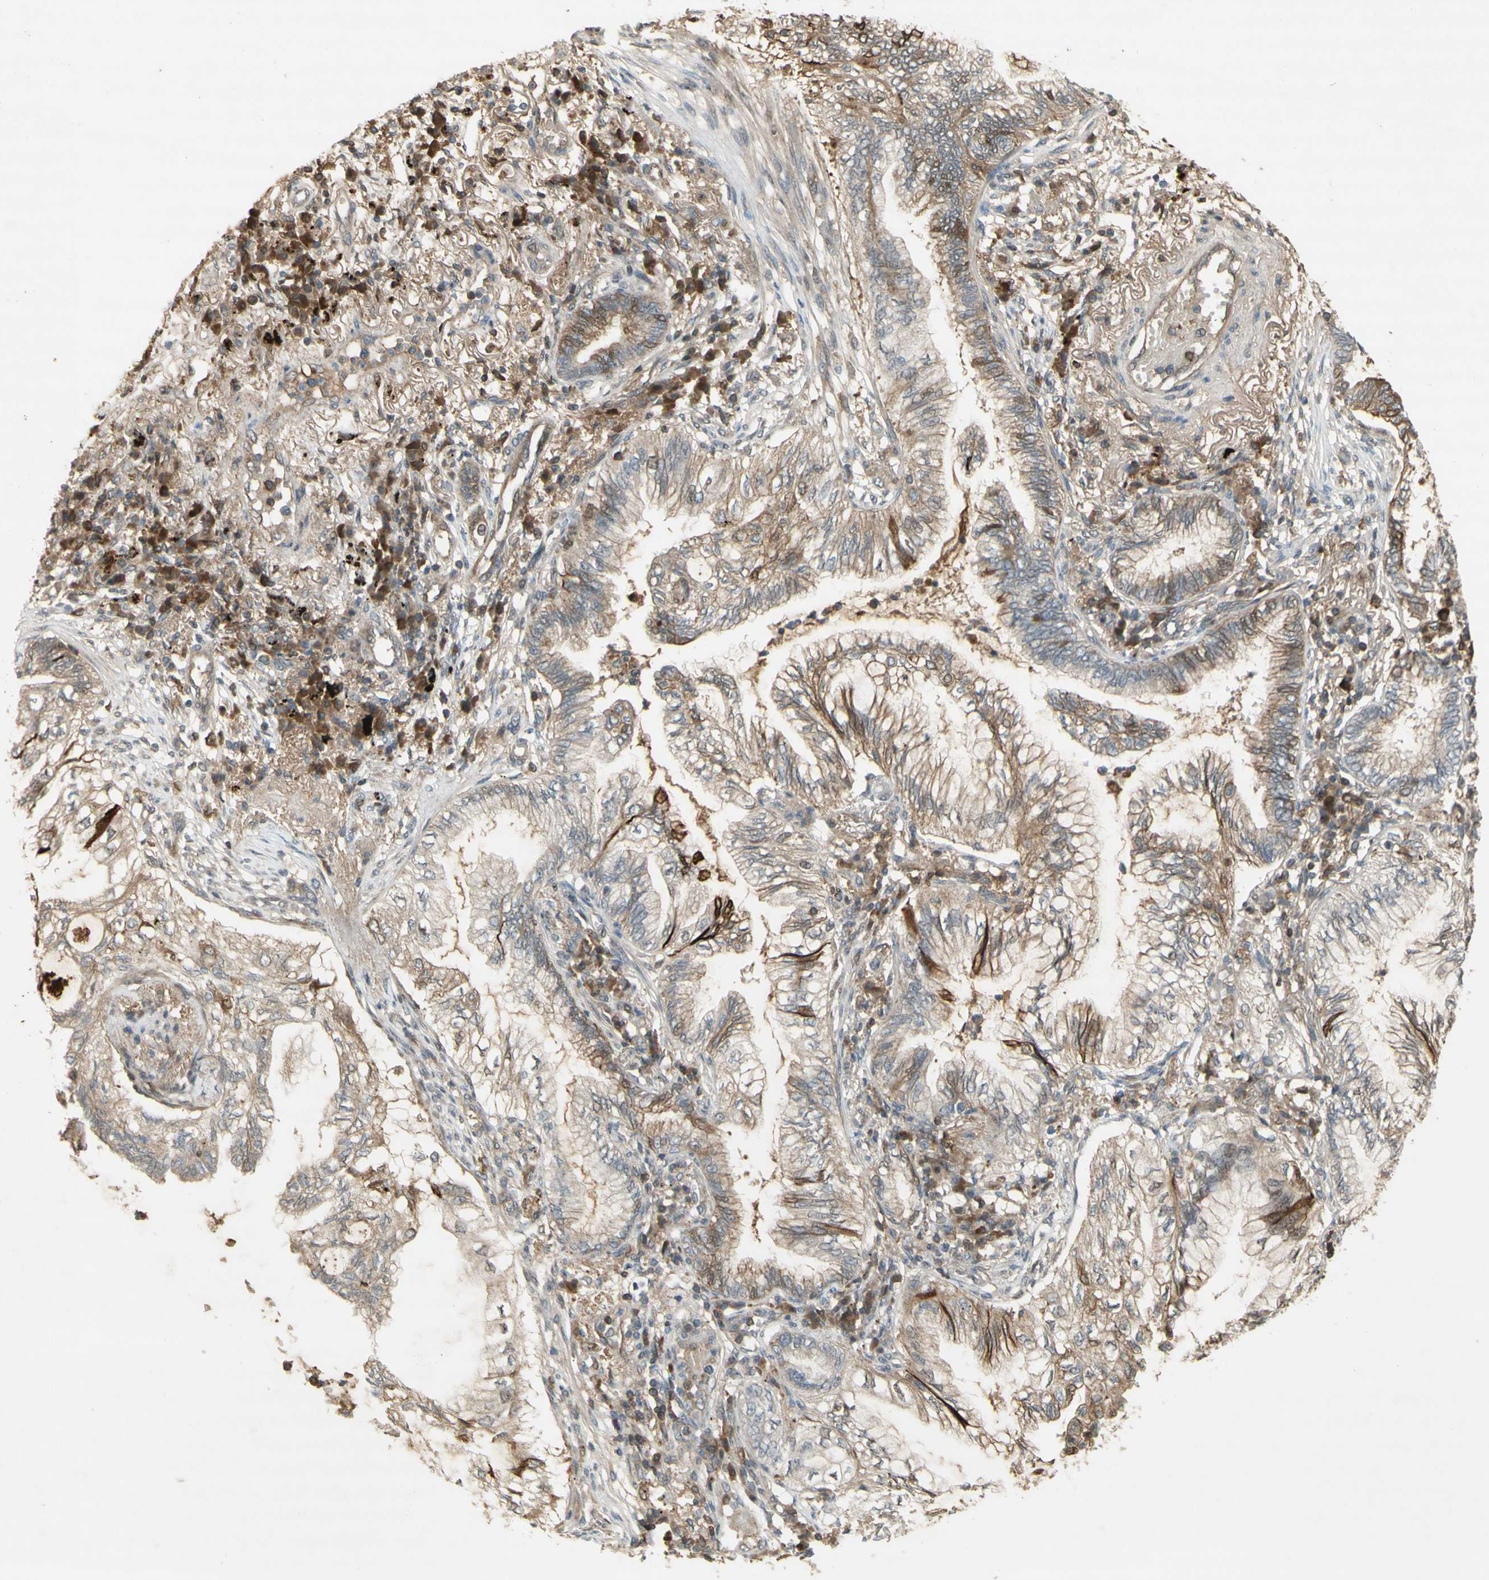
{"staining": {"intensity": "weak", "quantity": "25%-75%", "location": "cytoplasmic/membranous"}, "tissue": "lung cancer", "cell_type": "Tumor cells", "image_type": "cancer", "snomed": [{"axis": "morphology", "description": "Normal tissue, NOS"}, {"axis": "morphology", "description": "Adenocarcinoma, NOS"}, {"axis": "topography", "description": "Bronchus"}, {"axis": "topography", "description": "Lung"}], "caption": "Immunohistochemistry (IHC) micrograph of human lung adenocarcinoma stained for a protein (brown), which demonstrates low levels of weak cytoplasmic/membranous expression in about 25%-75% of tumor cells.", "gene": "NRG4", "patient": {"sex": "female", "age": 70}}